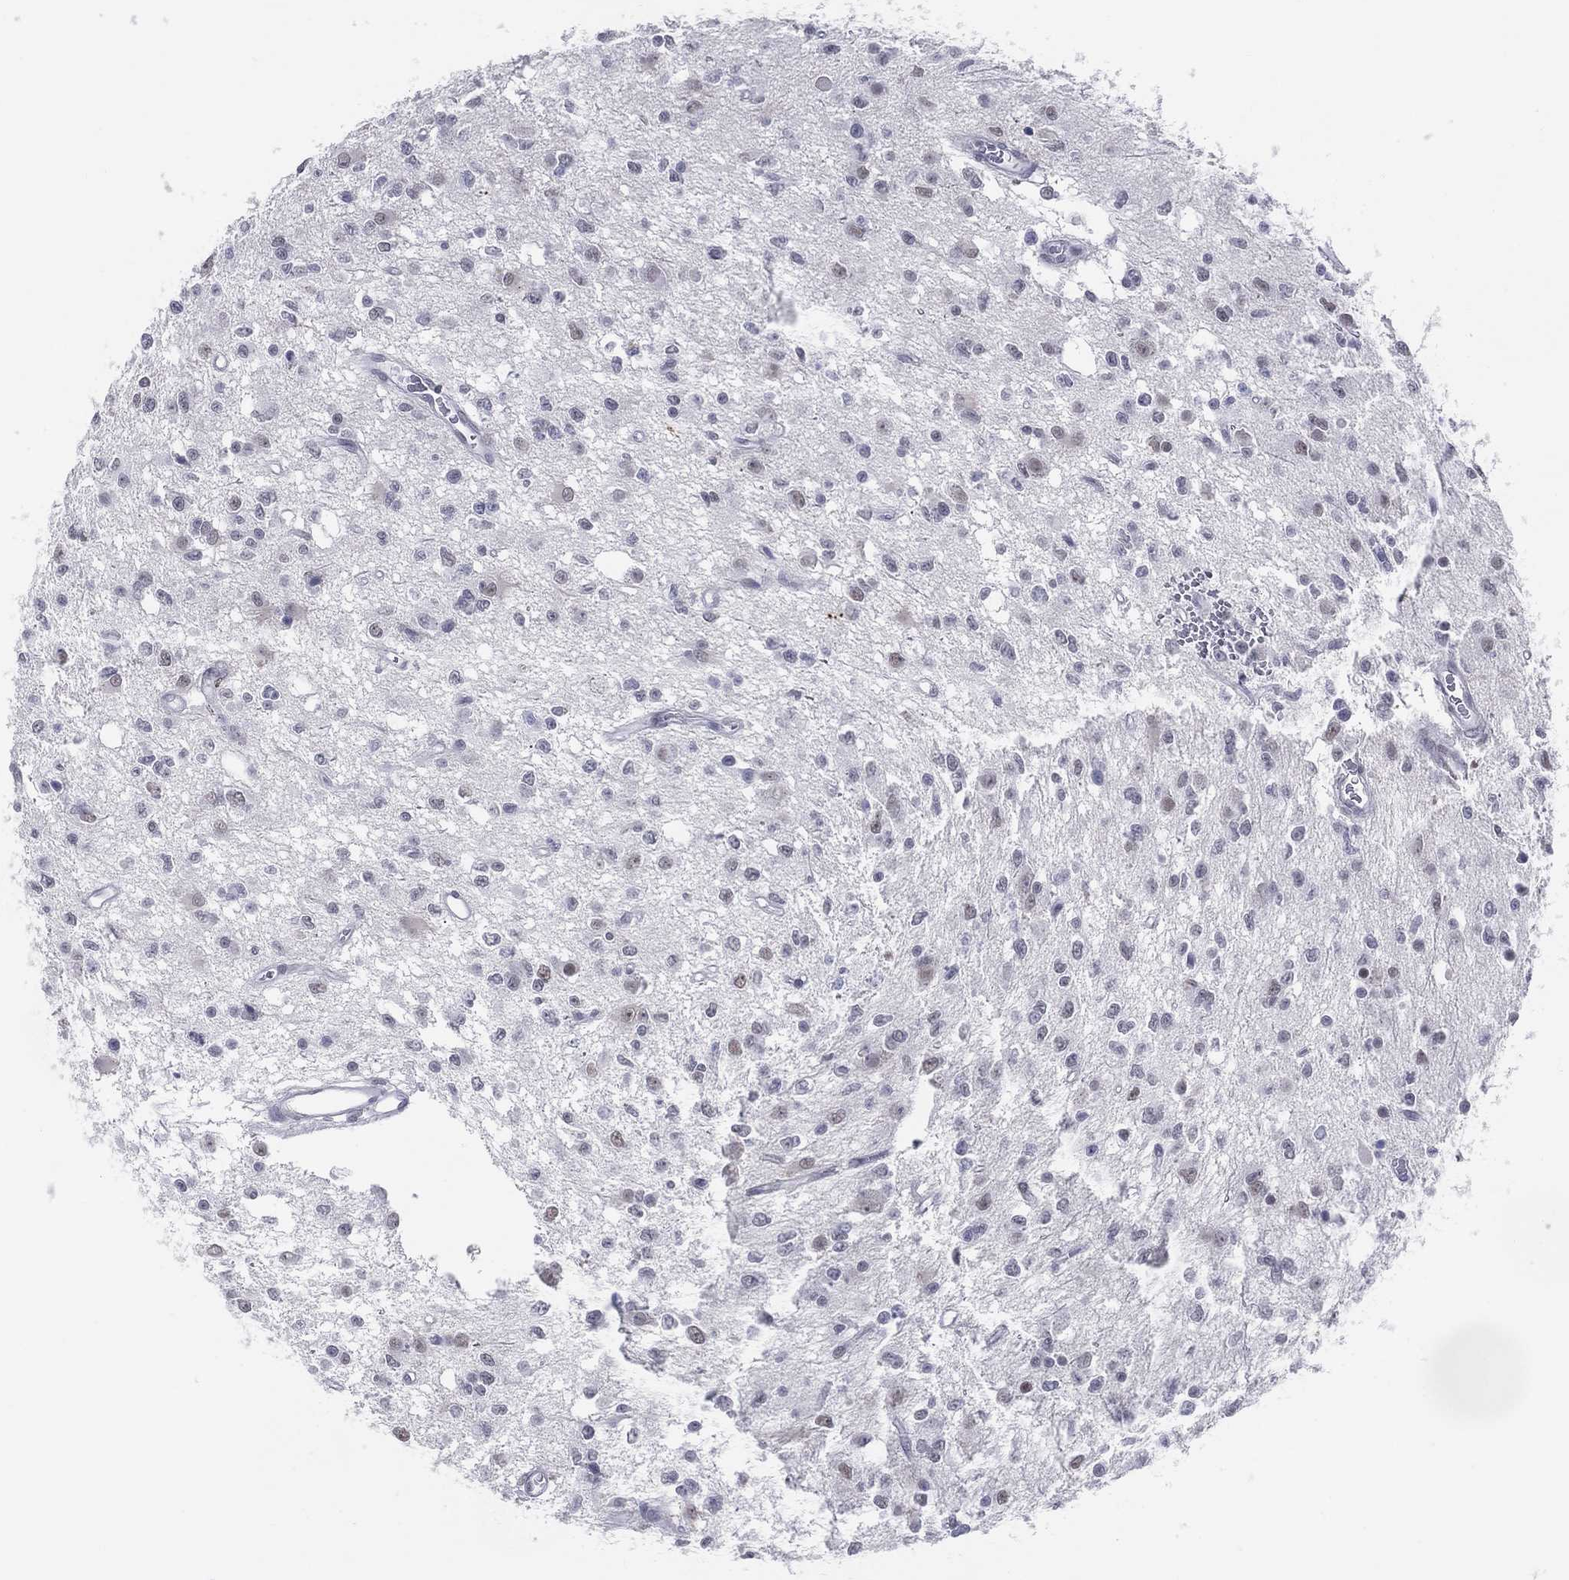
{"staining": {"intensity": "negative", "quantity": "none", "location": "none"}, "tissue": "glioma", "cell_type": "Tumor cells", "image_type": "cancer", "snomed": [{"axis": "morphology", "description": "Glioma, malignant, Low grade"}, {"axis": "topography", "description": "Brain"}], "caption": "Micrograph shows no protein staining in tumor cells of glioma tissue.", "gene": "CFAP58", "patient": {"sex": "female", "age": 45}}